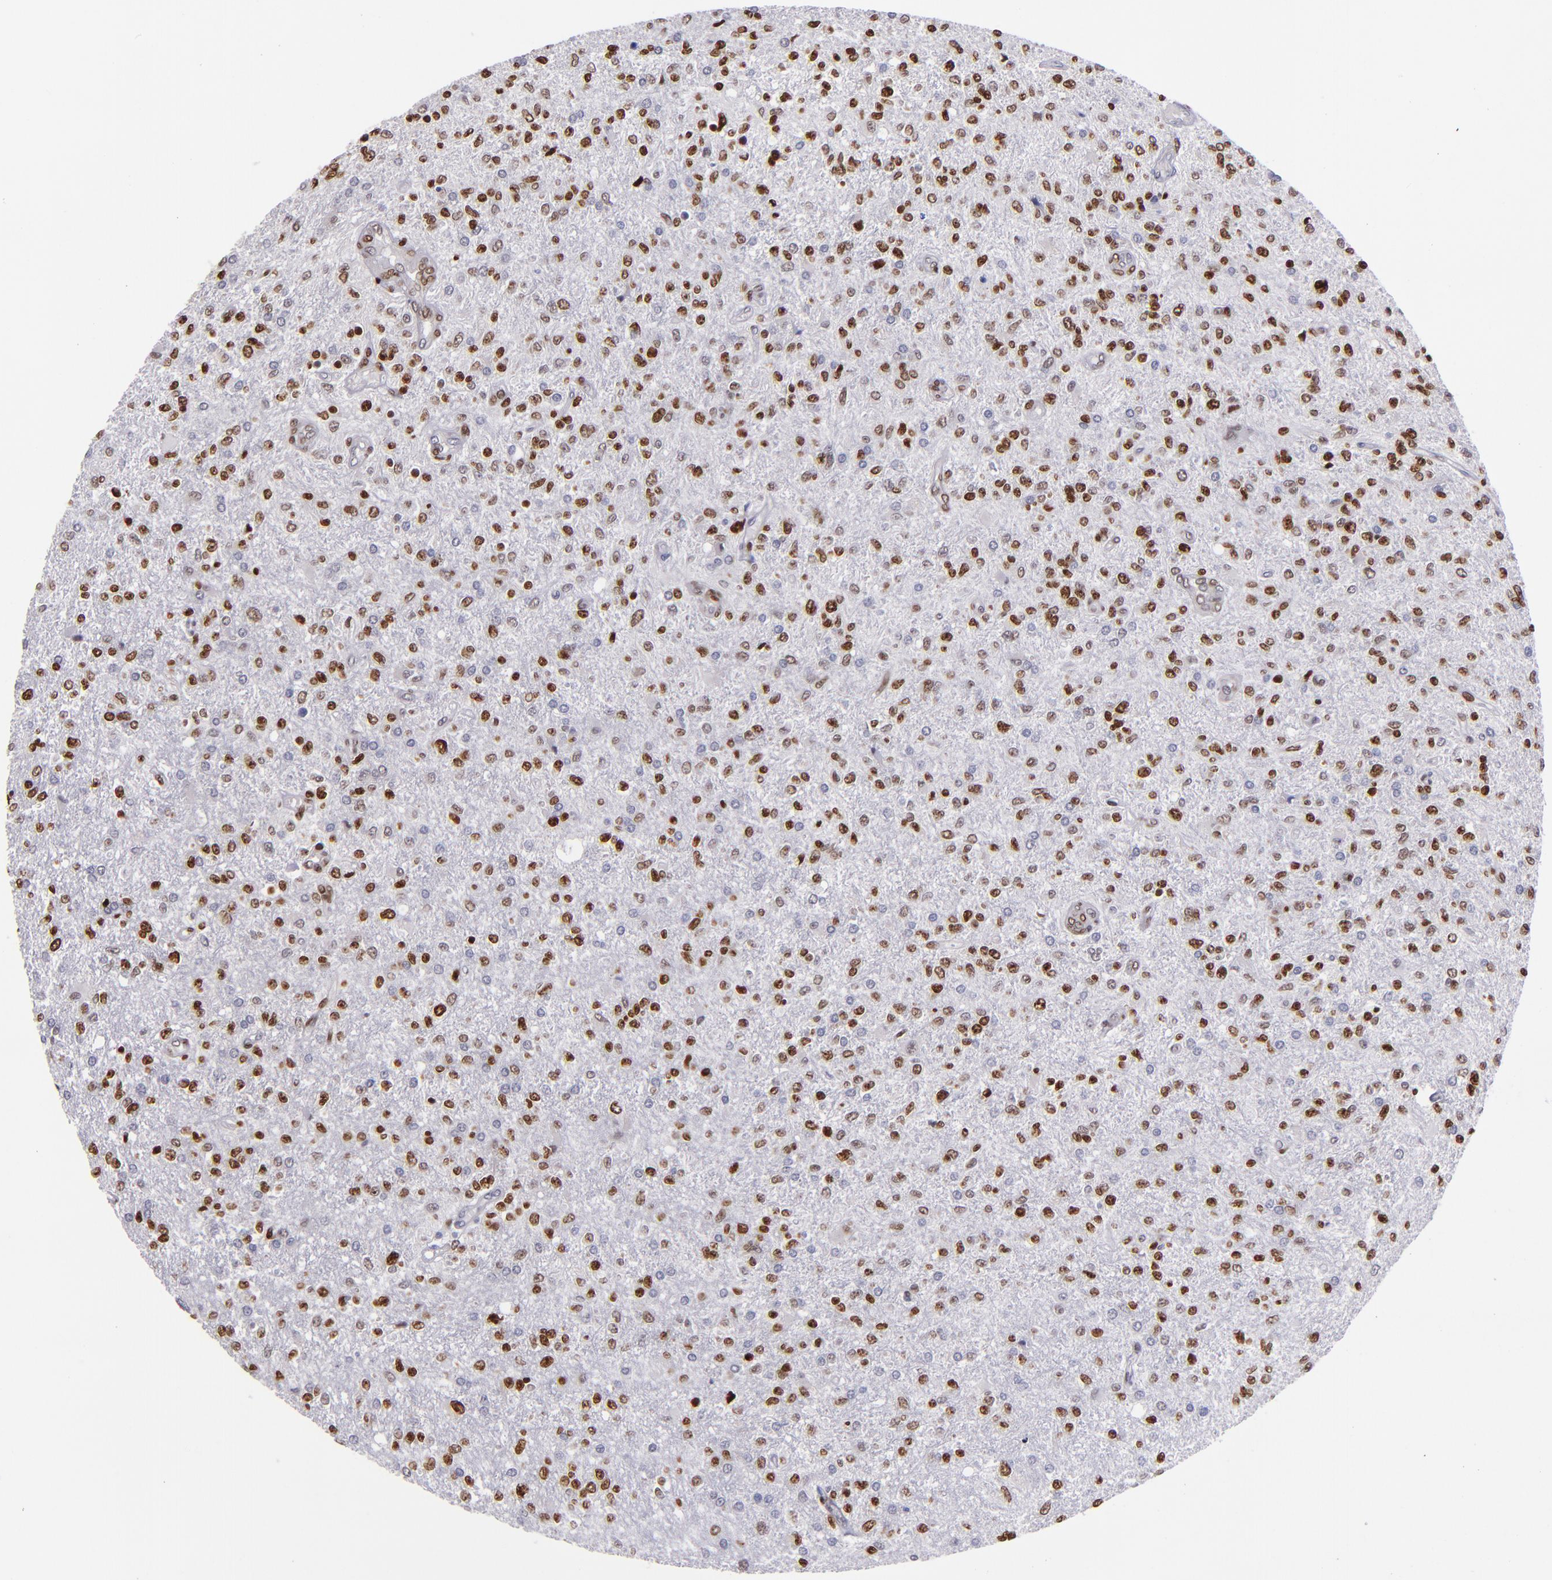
{"staining": {"intensity": "moderate", "quantity": ">75%", "location": "nuclear"}, "tissue": "glioma", "cell_type": "Tumor cells", "image_type": "cancer", "snomed": [{"axis": "morphology", "description": "Glioma, malignant, High grade"}, {"axis": "topography", "description": "Cerebral cortex"}], "caption": "The photomicrograph shows immunohistochemical staining of malignant glioma (high-grade). There is moderate nuclear expression is present in approximately >75% of tumor cells.", "gene": "CDKL5", "patient": {"sex": "male", "age": 76}}